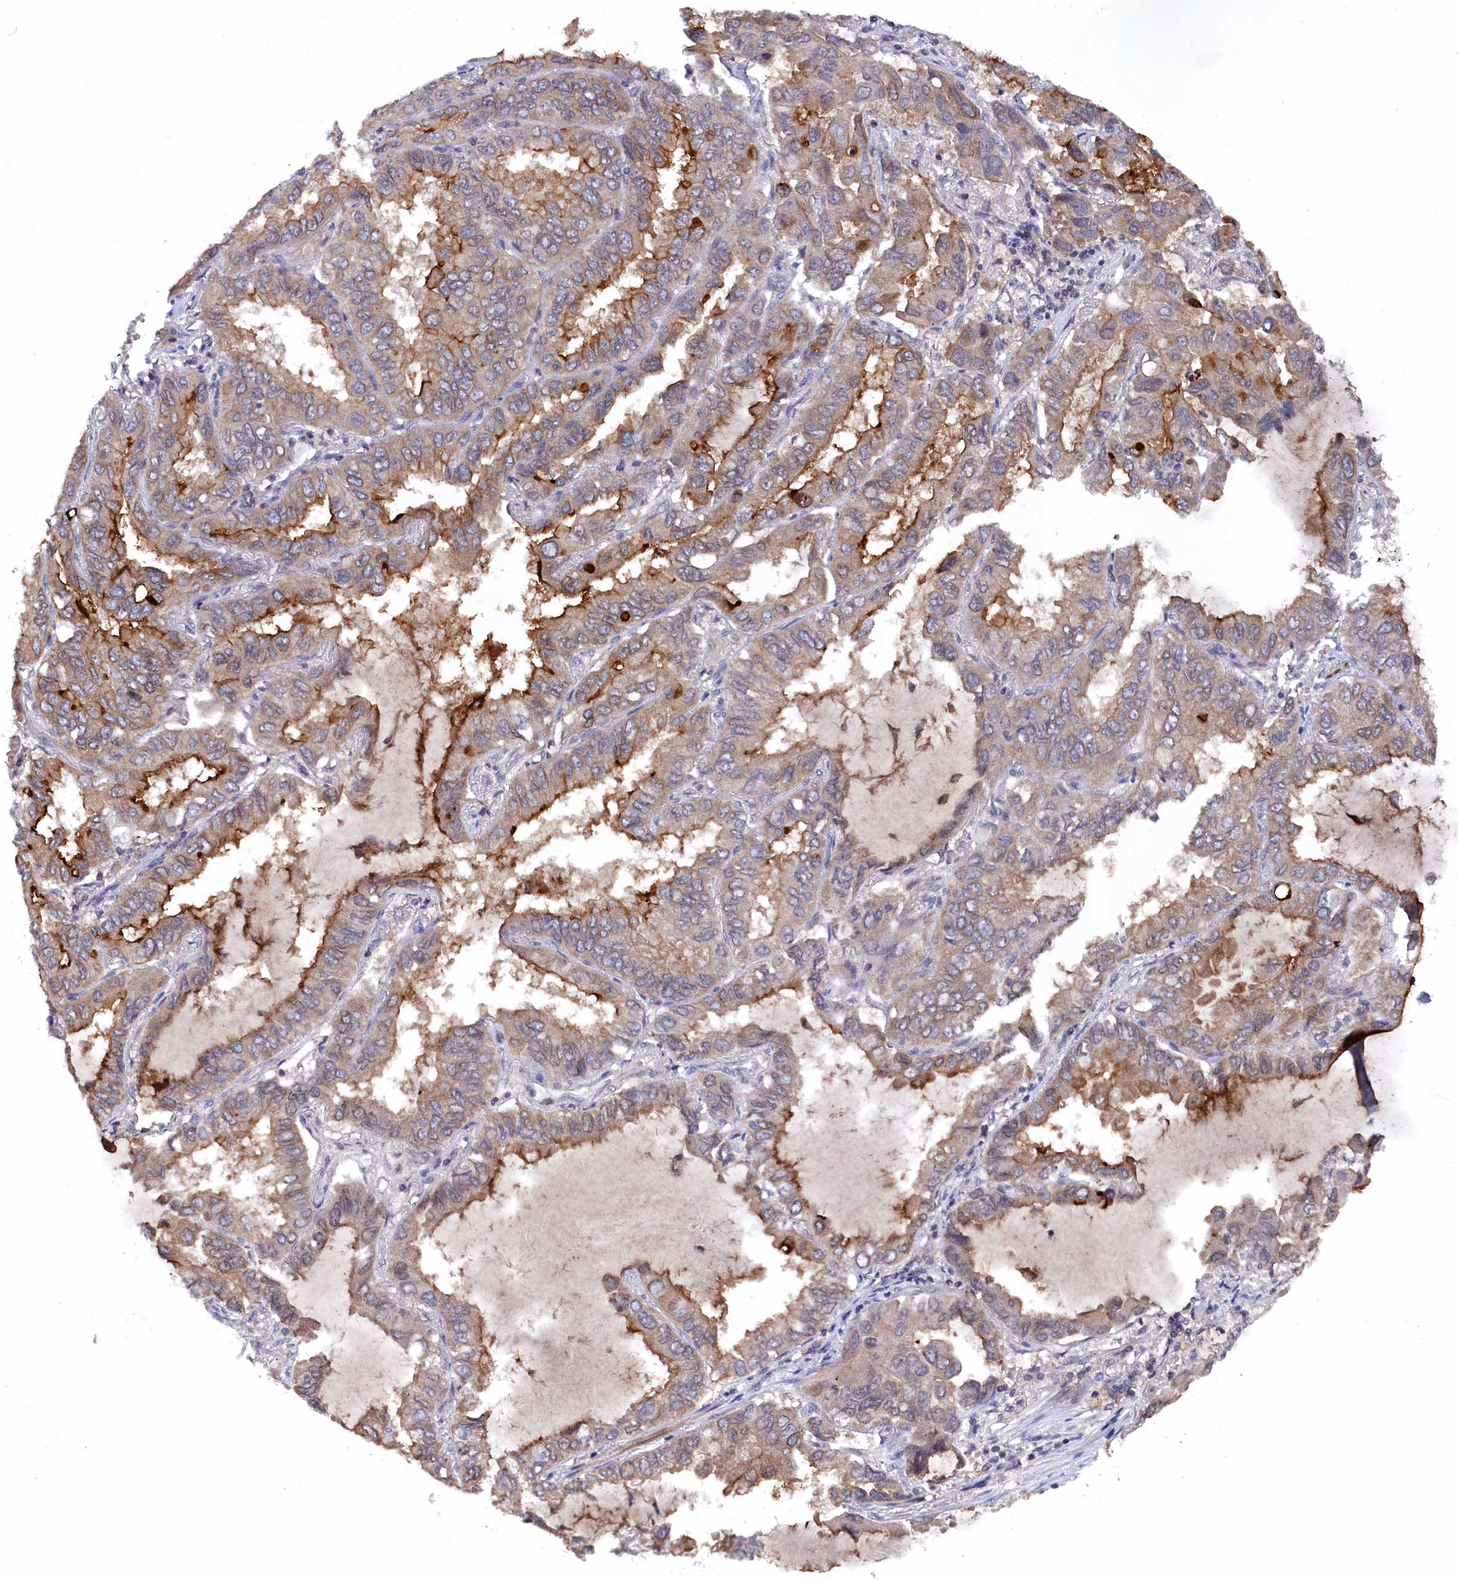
{"staining": {"intensity": "moderate", "quantity": "25%-75%", "location": "cytoplasmic/membranous"}, "tissue": "lung cancer", "cell_type": "Tumor cells", "image_type": "cancer", "snomed": [{"axis": "morphology", "description": "Adenocarcinoma, NOS"}, {"axis": "topography", "description": "Lung"}], "caption": "Immunohistochemistry (IHC) (DAB (3,3'-diaminobenzidine)) staining of lung adenocarcinoma exhibits moderate cytoplasmic/membranous protein expression in approximately 25%-75% of tumor cells.", "gene": "TMC5", "patient": {"sex": "male", "age": 64}}